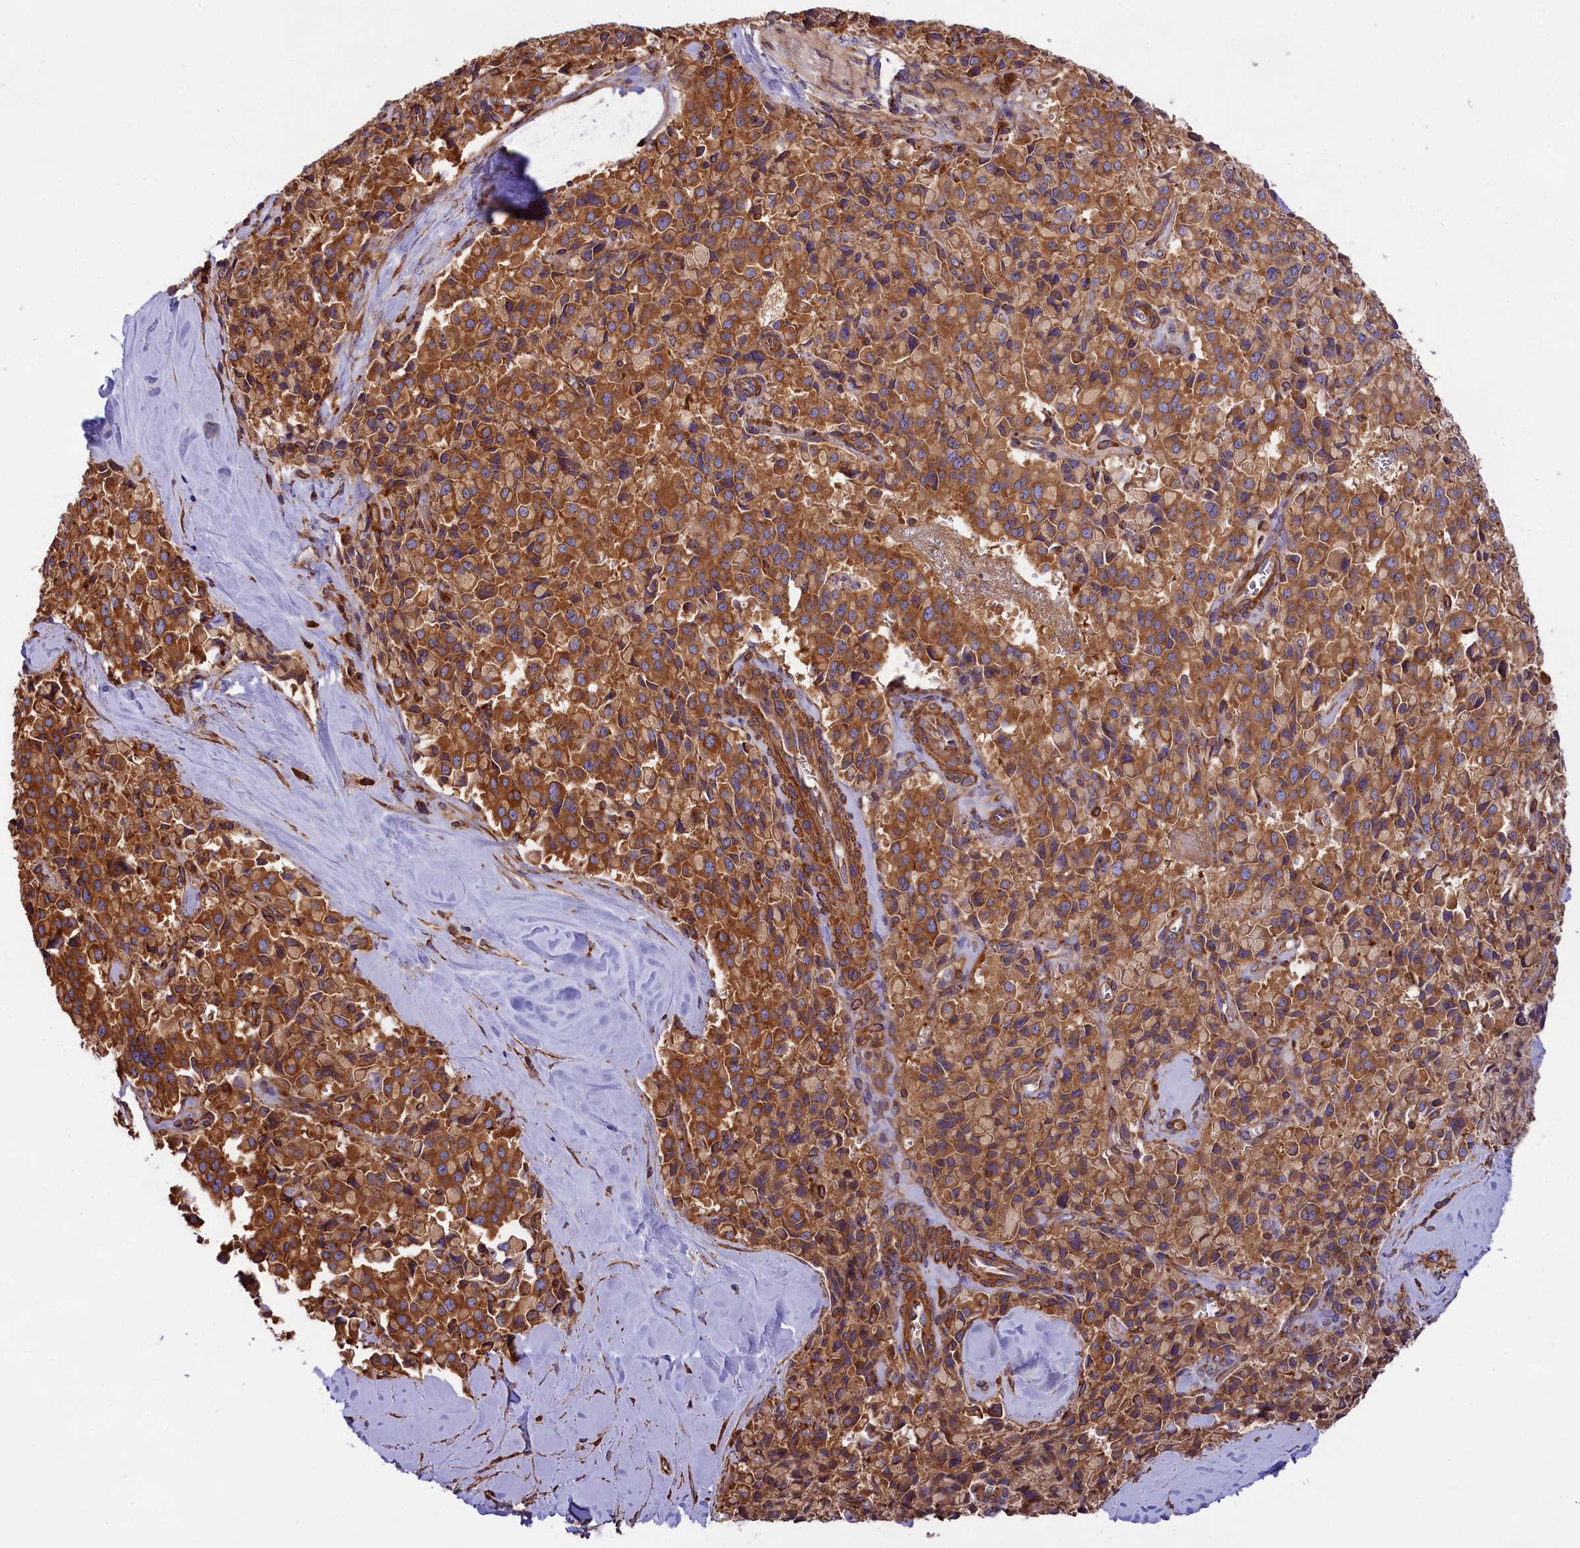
{"staining": {"intensity": "moderate", "quantity": ">75%", "location": "cytoplasmic/membranous"}, "tissue": "pancreatic cancer", "cell_type": "Tumor cells", "image_type": "cancer", "snomed": [{"axis": "morphology", "description": "Adenocarcinoma, NOS"}, {"axis": "topography", "description": "Pancreas"}], "caption": "Moderate cytoplasmic/membranous protein expression is identified in approximately >75% of tumor cells in pancreatic cancer.", "gene": "GYS1", "patient": {"sex": "male", "age": 65}}